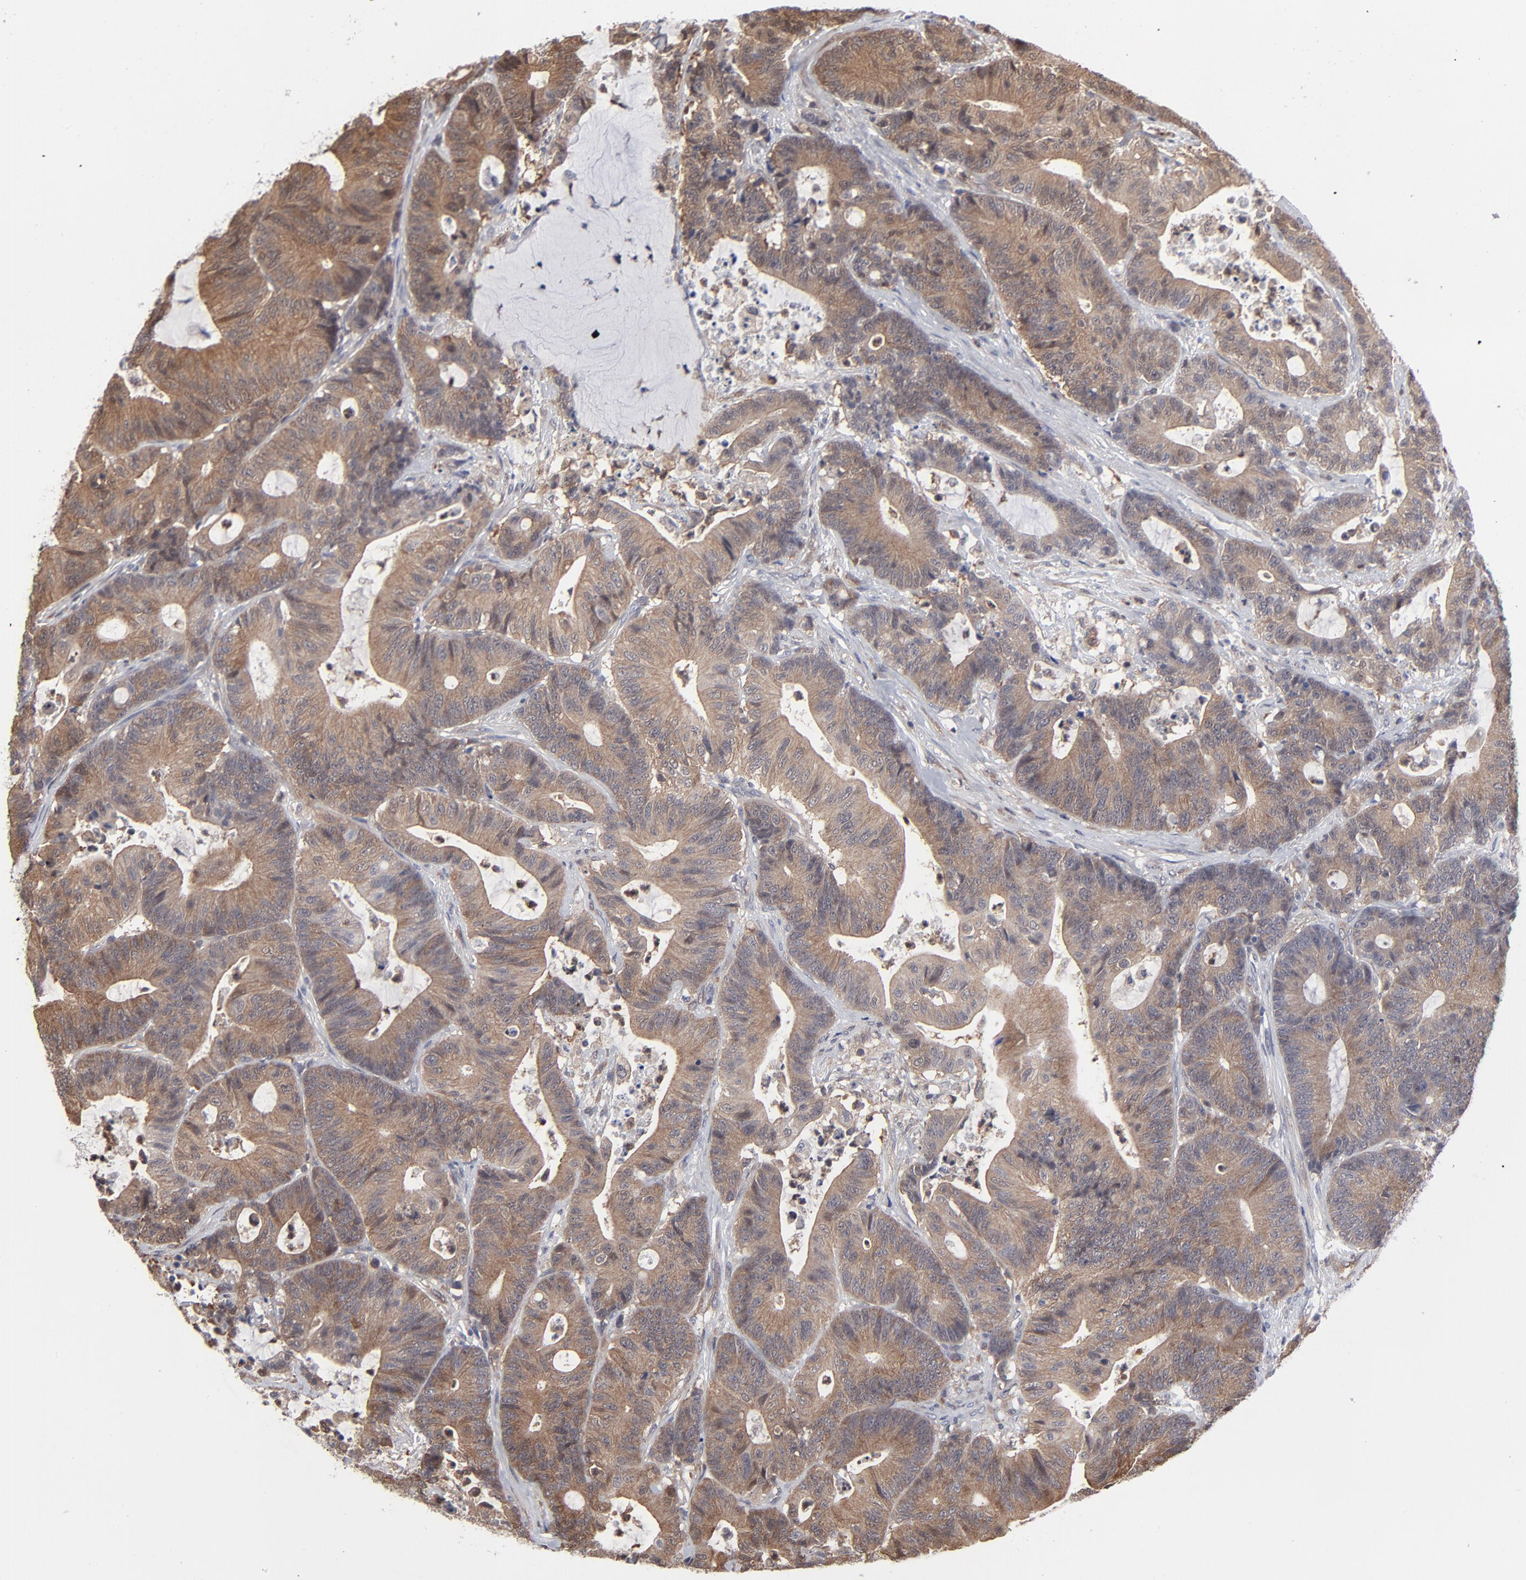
{"staining": {"intensity": "moderate", "quantity": ">75%", "location": "cytoplasmic/membranous"}, "tissue": "colorectal cancer", "cell_type": "Tumor cells", "image_type": "cancer", "snomed": [{"axis": "morphology", "description": "Adenocarcinoma, NOS"}, {"axis": "topography", "description": "Colon"}], "caption": "A brown stain labels moderate cytoplasmic/membranous positivity of a protein in colorectal cancer tumor cells.", "gene": "MAP2K1", "patient": {"sex": "female", "age": 84}}